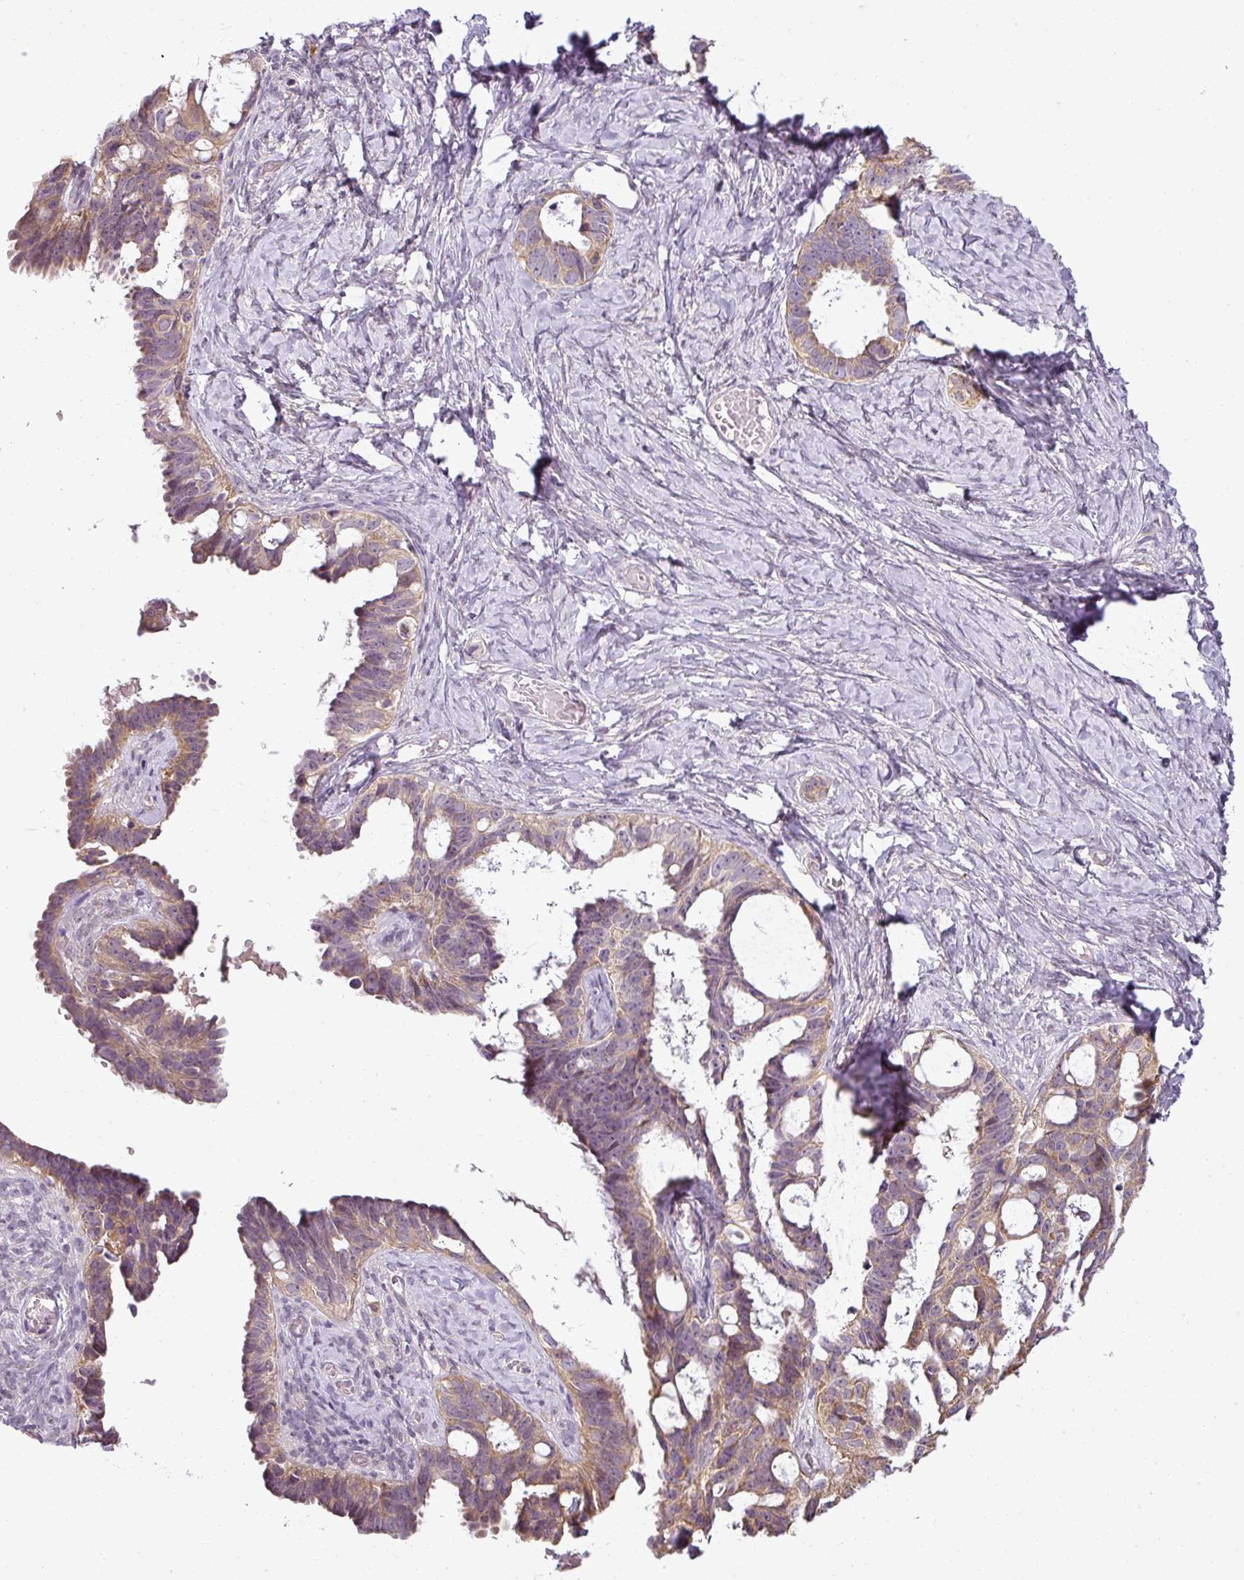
{"staining": {"intensity": "moderate", "quantity": ">75%", "location": "cytoplasmic/membranous"}, "tissue": "ovarian cancer", "cell_type": "Tumor cells", "image_type": "cancer", "snomed": [{"axis": "morphology", "description": "Cystadenocarcinoma, serous, NOS"}, {"axis": "topography", "description": "Ovary"}], "caption": "Serous cystadenocarcinoma (ovarian) tissue displays moderate cytoplasmic/membranous expression in approximately >75% of tumor cells The staining is performed using DAB (3,3'-diaminobenzidine) brown chromogen to label protein expression. The nuclei are counter-stained blue using hematoxylin.", "gene": "LY75", "patient": {"sex": "female", "age": 69}}